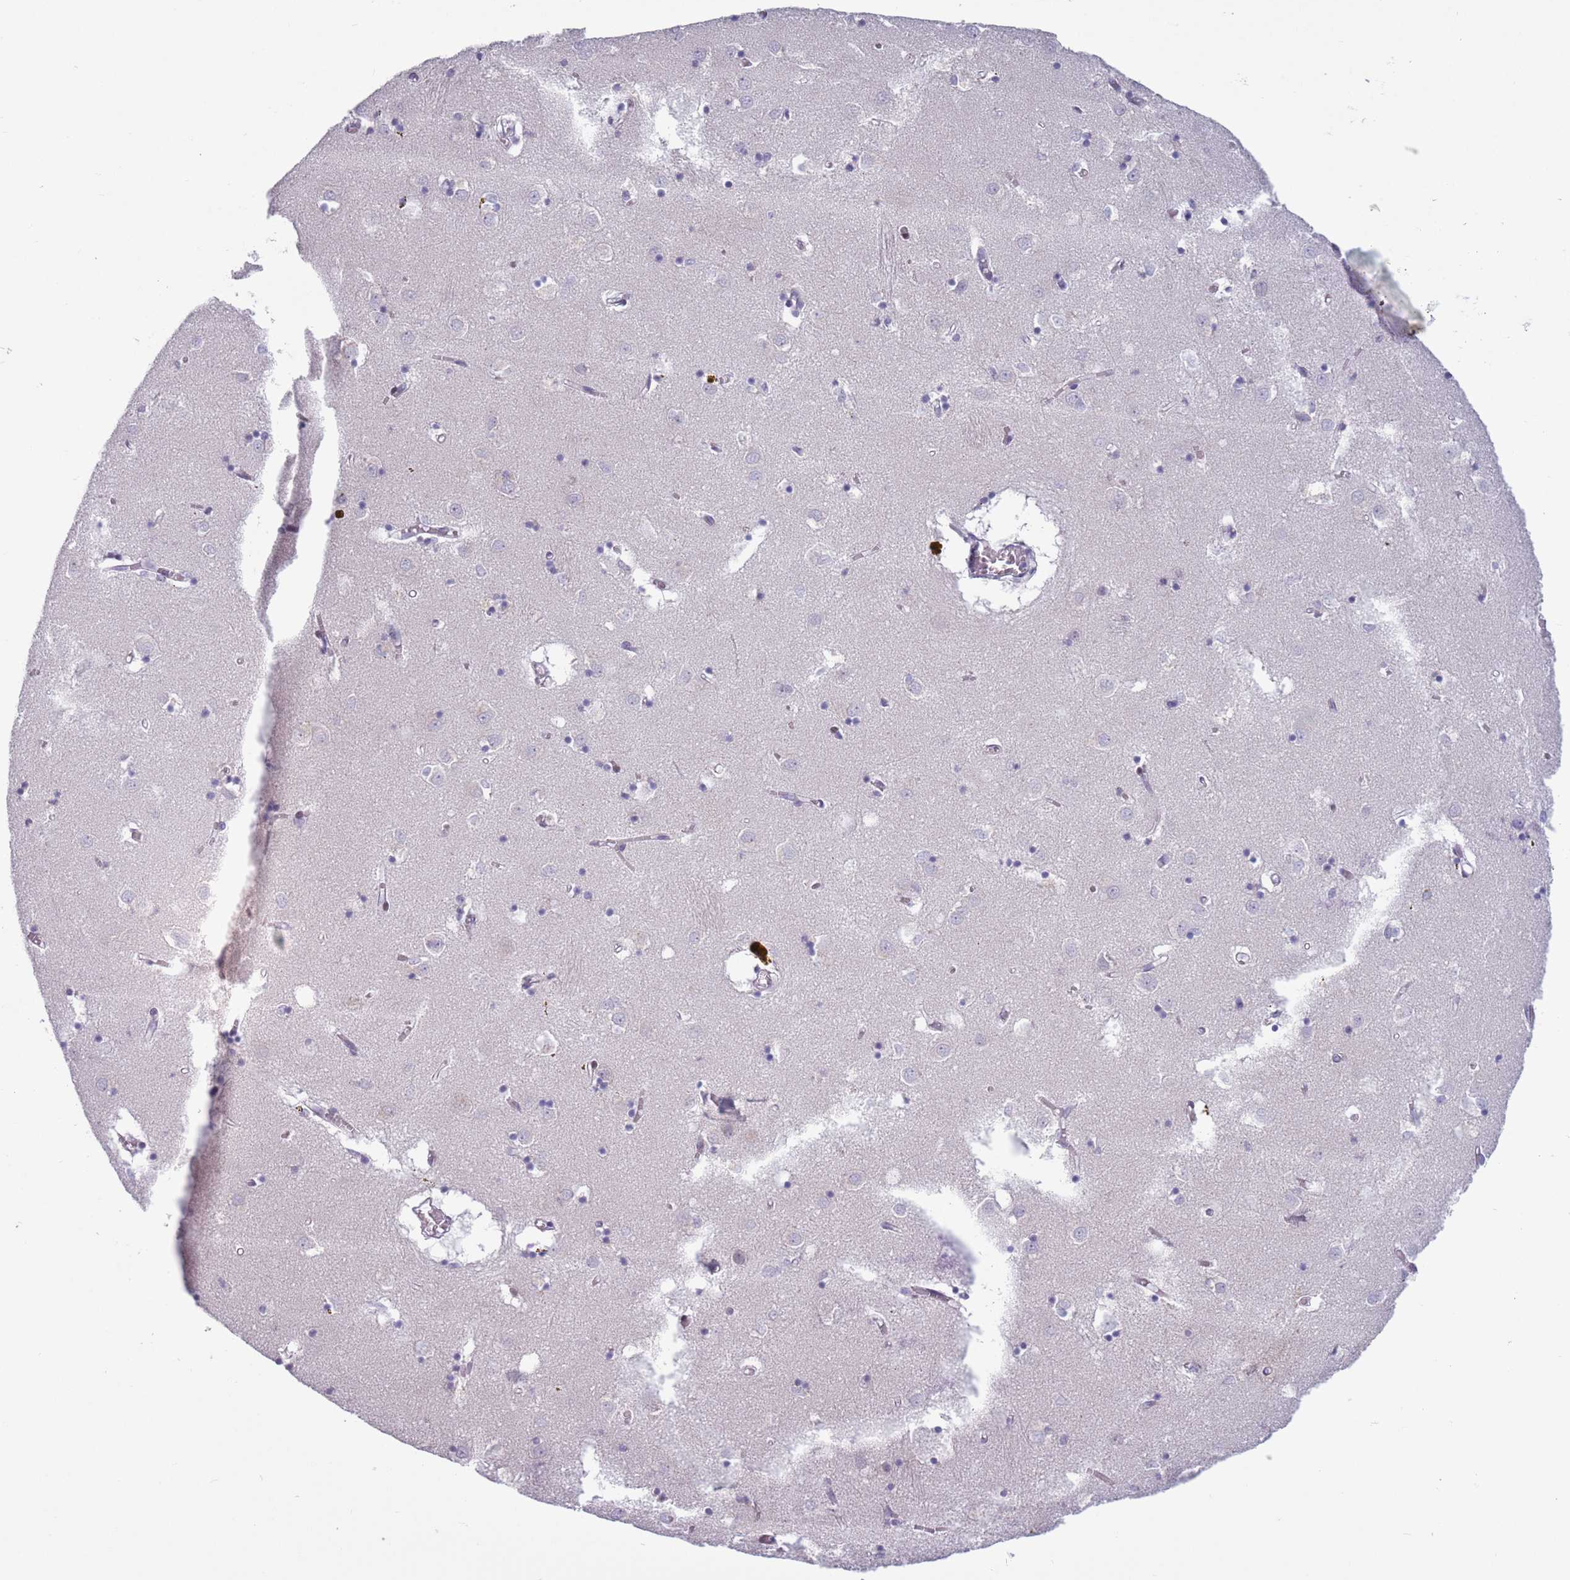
{"staining": {"intensity": "negative", "quantity": "none", "location": "none"}, "tissue": "caudate", "cell_type": "Glial cells", "image_type": "normal", "snomed": [{"axis": "morphology", "description": "Normal tissue, NOS"}, {"axis": "topography", "description": "Lateral ventricle wall"}], "caption": "High power microscopy micrograph of an IHC micrograph of benign caudate, revealing no significant staining in glial cells.", "gene": "ZKSCAN2", "patient": {"sex": "male", "age": 70}}